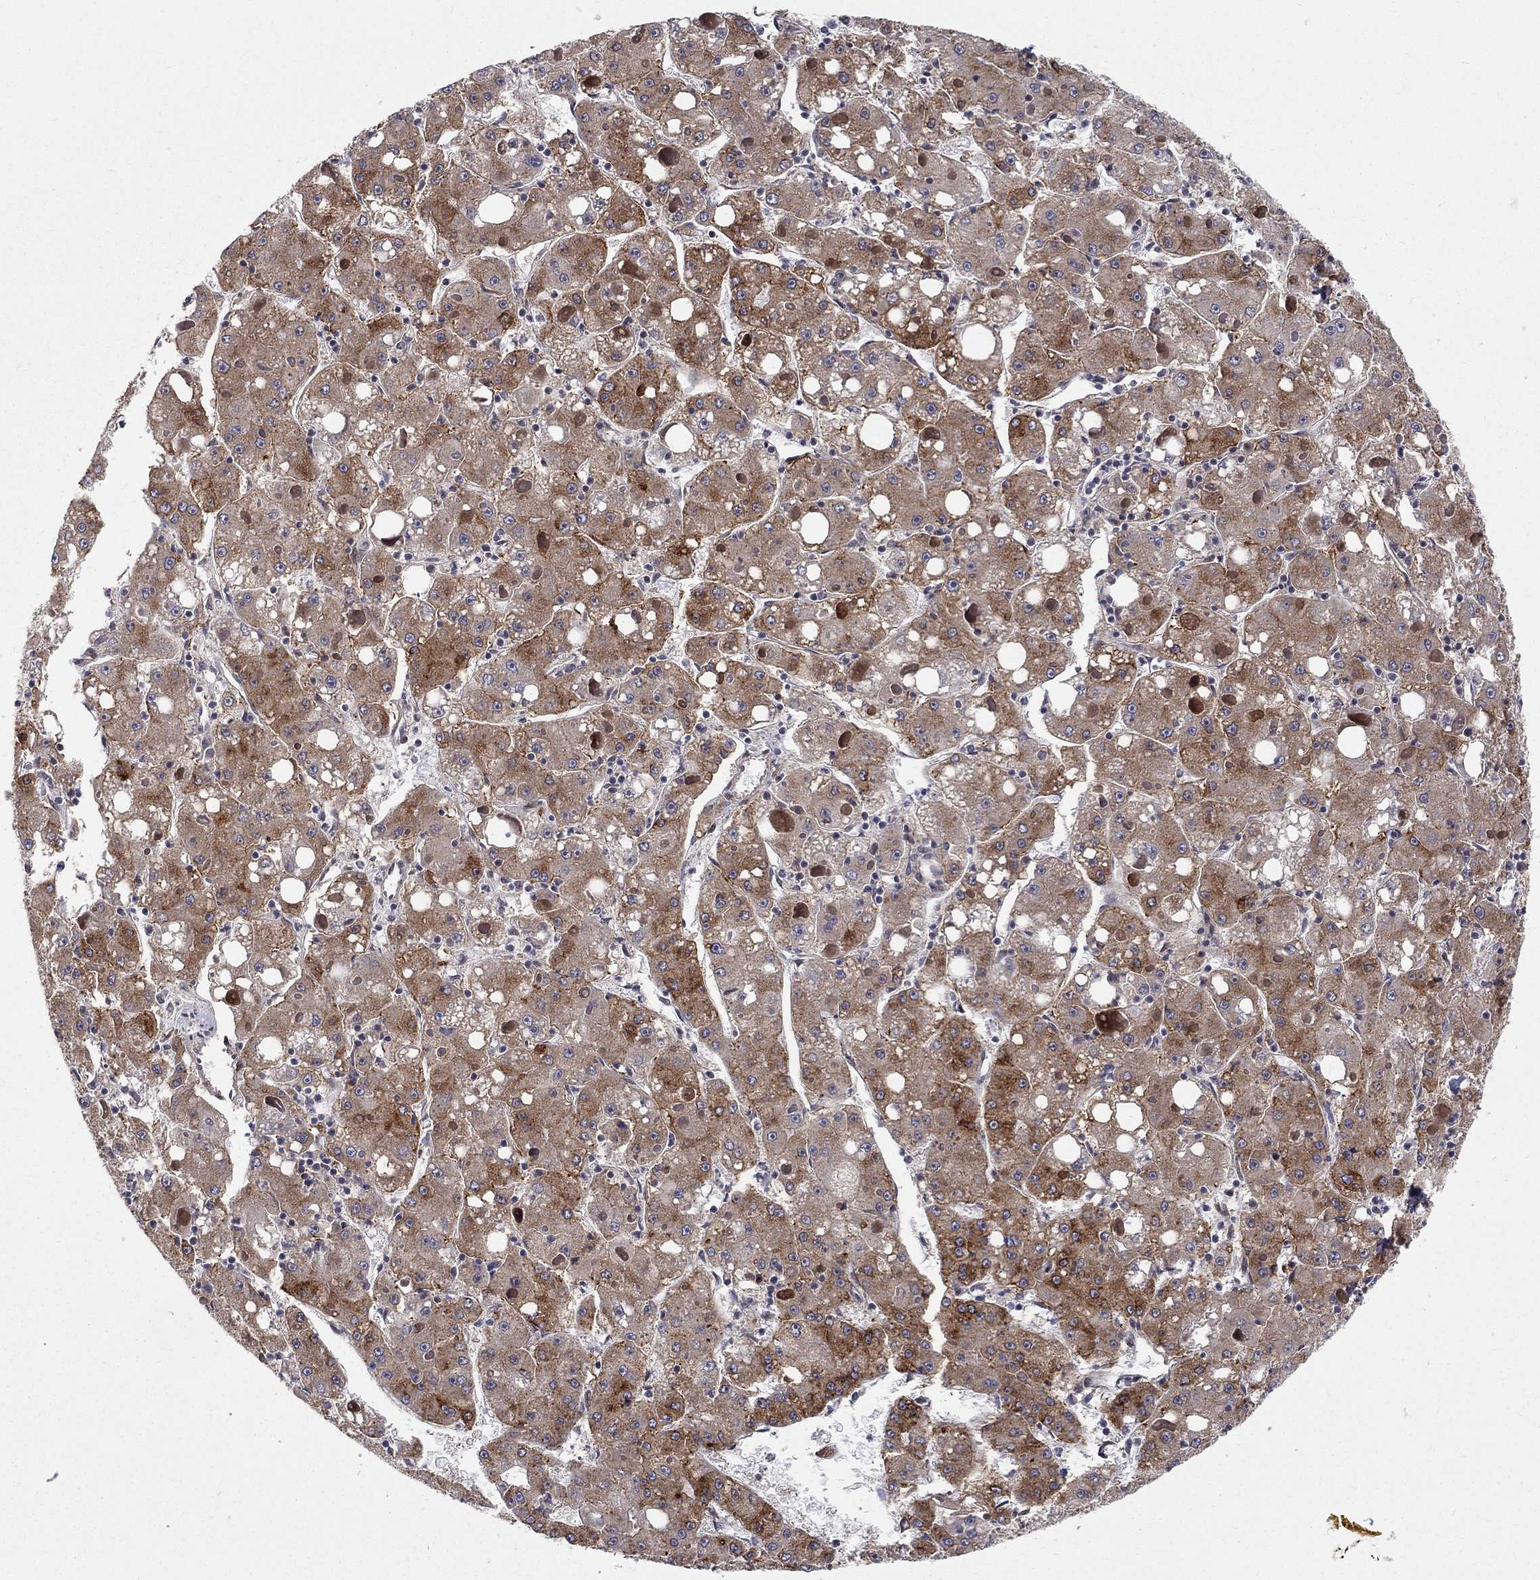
{"staining": {"intensity": "moderate", "quantity": ">75%", "location": "cytoplasmic/membranous"}, "tissue": "liver cancer", "cell_type": "Tumor cells", "image_type": "cancer", "snomed": [{"axis": "morphology", "description": "Carcinoma, Hepatocellular, NOS"}, {"axis": "topography", "description": "Liver"}], "caption": "Liver cancer (hepatocellular carcinoma) stained with a protein marker displays moderate staining in tumor cells.", "gene": "WDR19", "patient": {"sex": "male", "age": 73}}